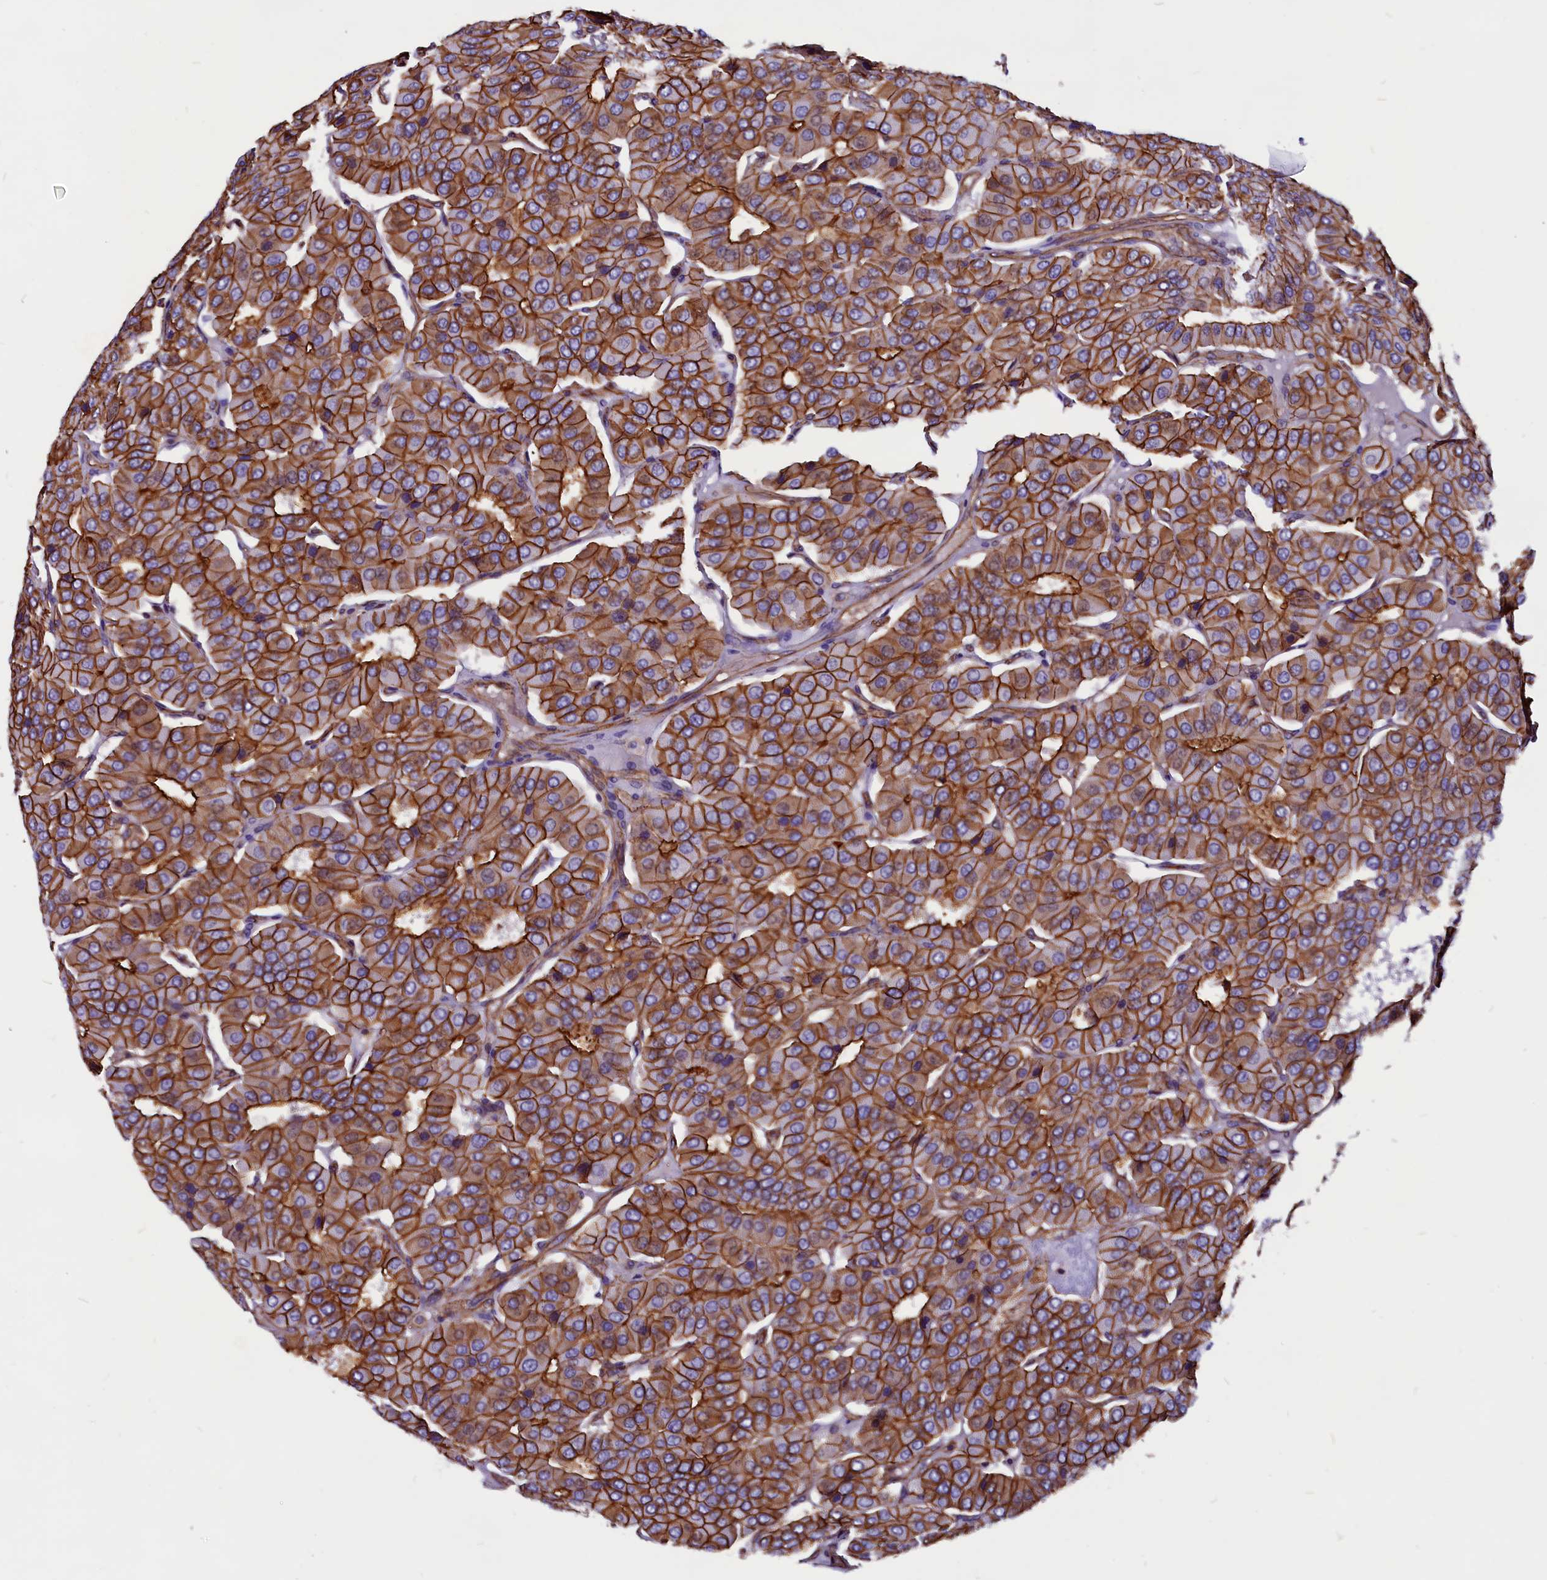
{"staining": {"intensity": "strong", "quantity": ">75%", "location": "cytoplasmic/membranous"}, "tissue": "parathyroid gland", "cell_type": "Glandular cells", "image_type": "normal", "snomed": [{"axis": "morphology", "description": "Normal tissue, NOS"}, {"axis": "morphology", "description": "Adenoma, NOS"}, {"axis": "topography", "description": "Parathyroid gland"}], "caption": "Immunohistochemistry (IHC) (DAB) staining of benign human parathyroid gland exhibits strong cytoplasmic/membranous protein expression in about >75% of glandular cells.", "gene": "ZNF749", "patient": {"sex": "female", "age": 86}}